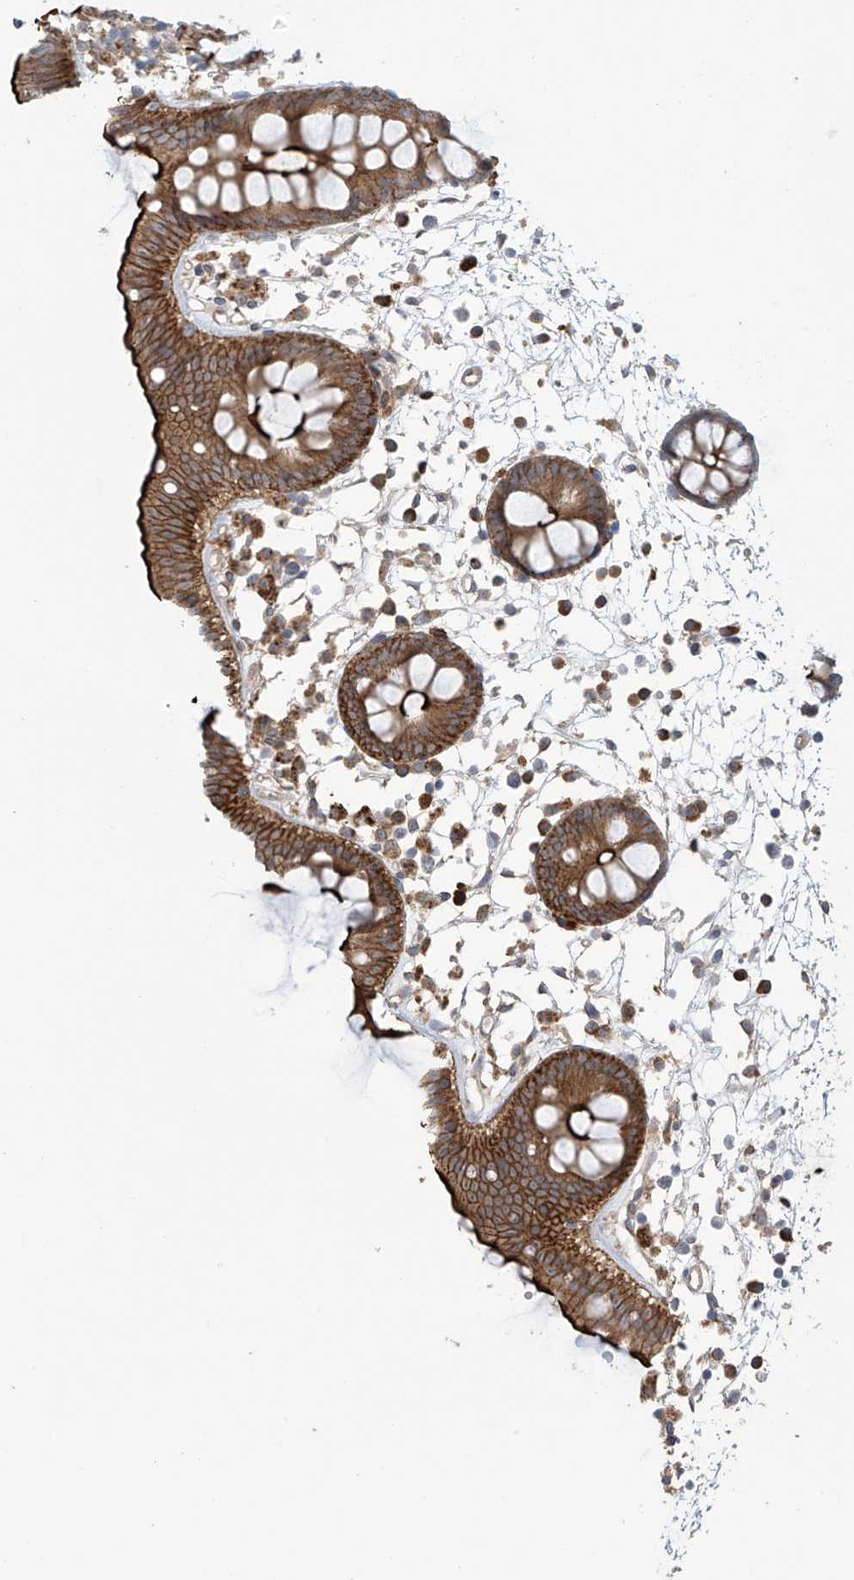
{"staining": {"intensity": "moderate", "quantity": ">75%", "location": "cytoplasmic/membranous"}, "tissue": "colon", "cell_type": "Endothelial cells", "image_type": "normal", "snomed": [{"axis": "morphology", "description": "Normal tissue, NOS"}, {"axis": "topography", "description": "Colon"}], "caption": "Normal colon reveals moderate cytoplasmic/membranous positivity in approximately >75% of endothelial cells (Stains: DAB (3,3'-diaminobenzidine) in brown, nuclei in blue, Microscopy: brightfield microscopy at high magnification)..", "gene": "KIAA1522", "patient": {"sex": "male", "age": 56}}